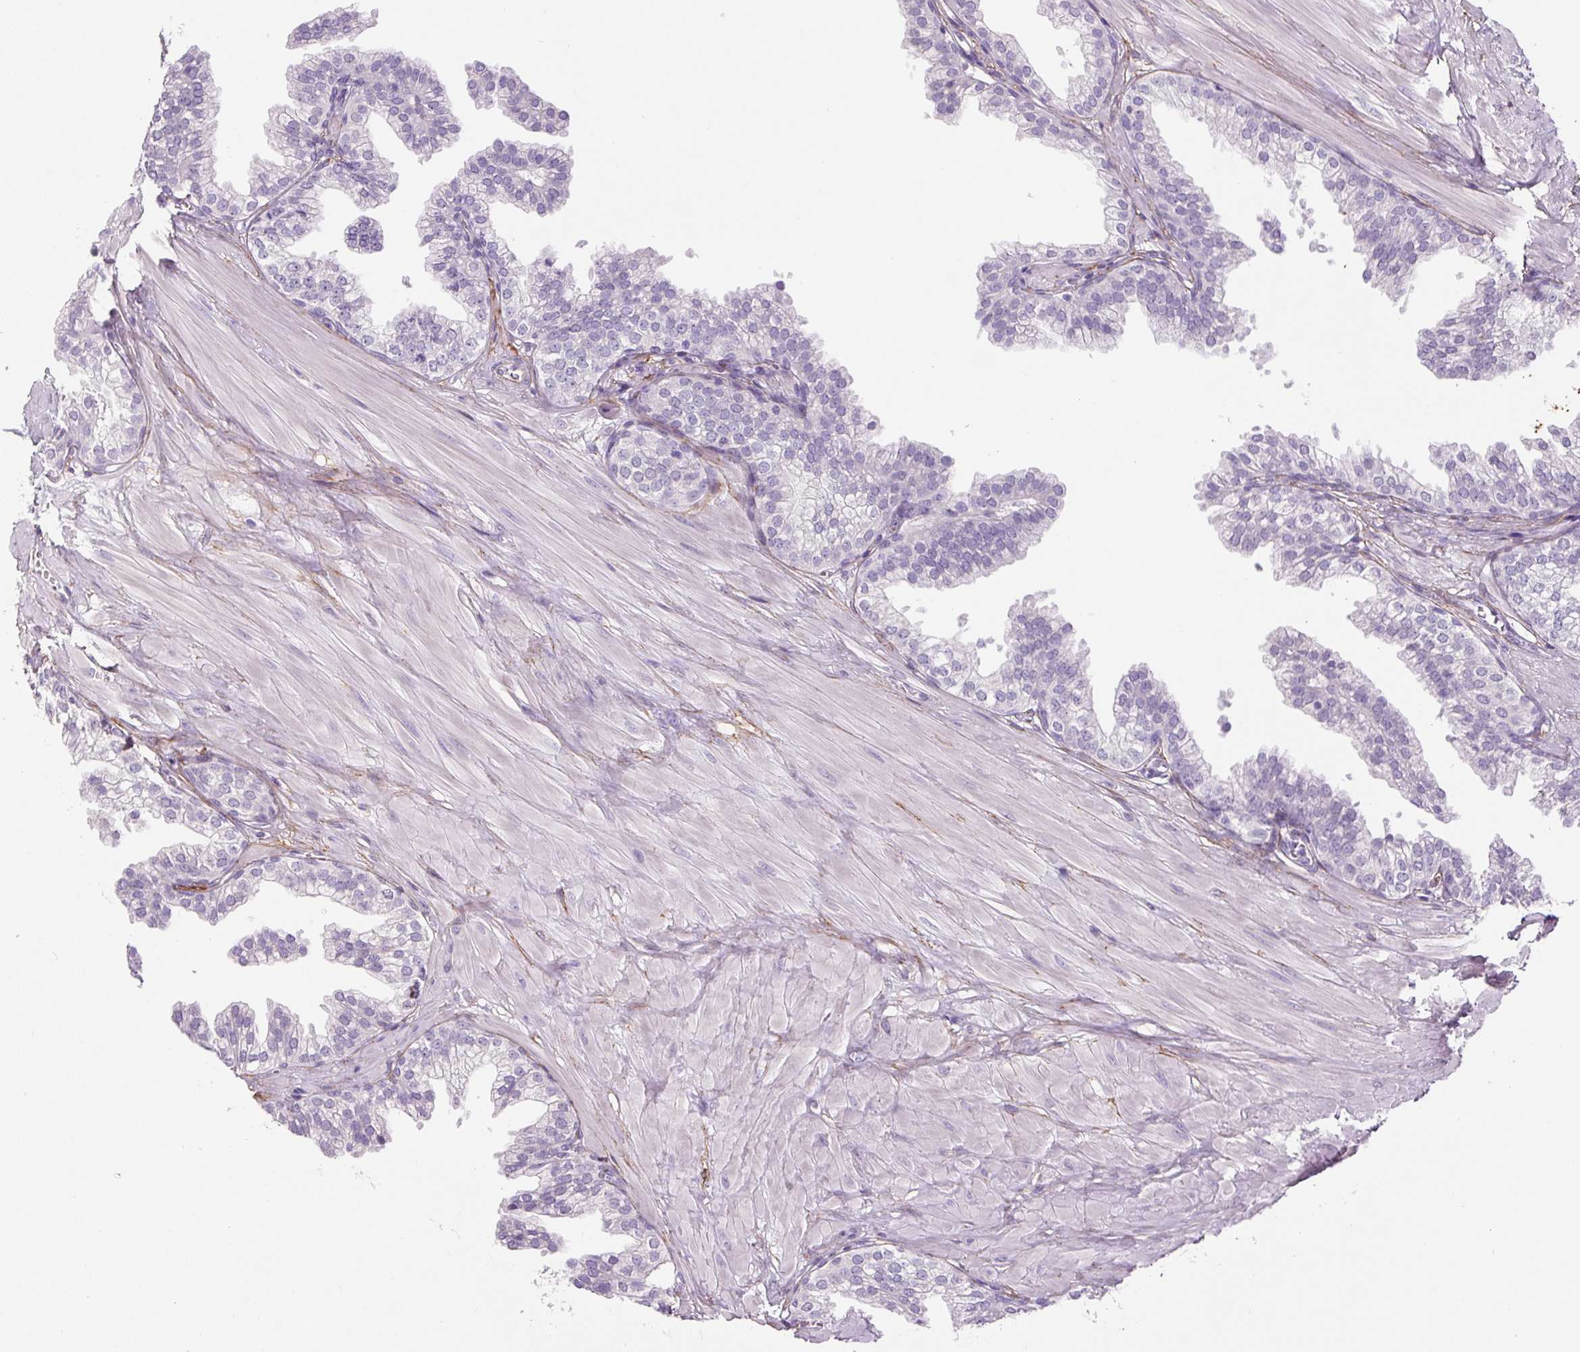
{"staining": {"intensity": "negative", "quantity": "none", "location": "none"}, "tissue": "prostate", "cell_type": "Glandular cells", "image_type": "normal", "snomed": [{"axis": "morphology", "description": "Normal tissue, NOS"}, {"axis": "topography", "description": "Prostate"}, {"axis": "topography", "description": "Peripheral nerve tissue"}], "caption": "Glandular cells show no significant protein expression in benign prostate.", "gene": "FBN1", "patient": {"sex": "male", "age": 55}}